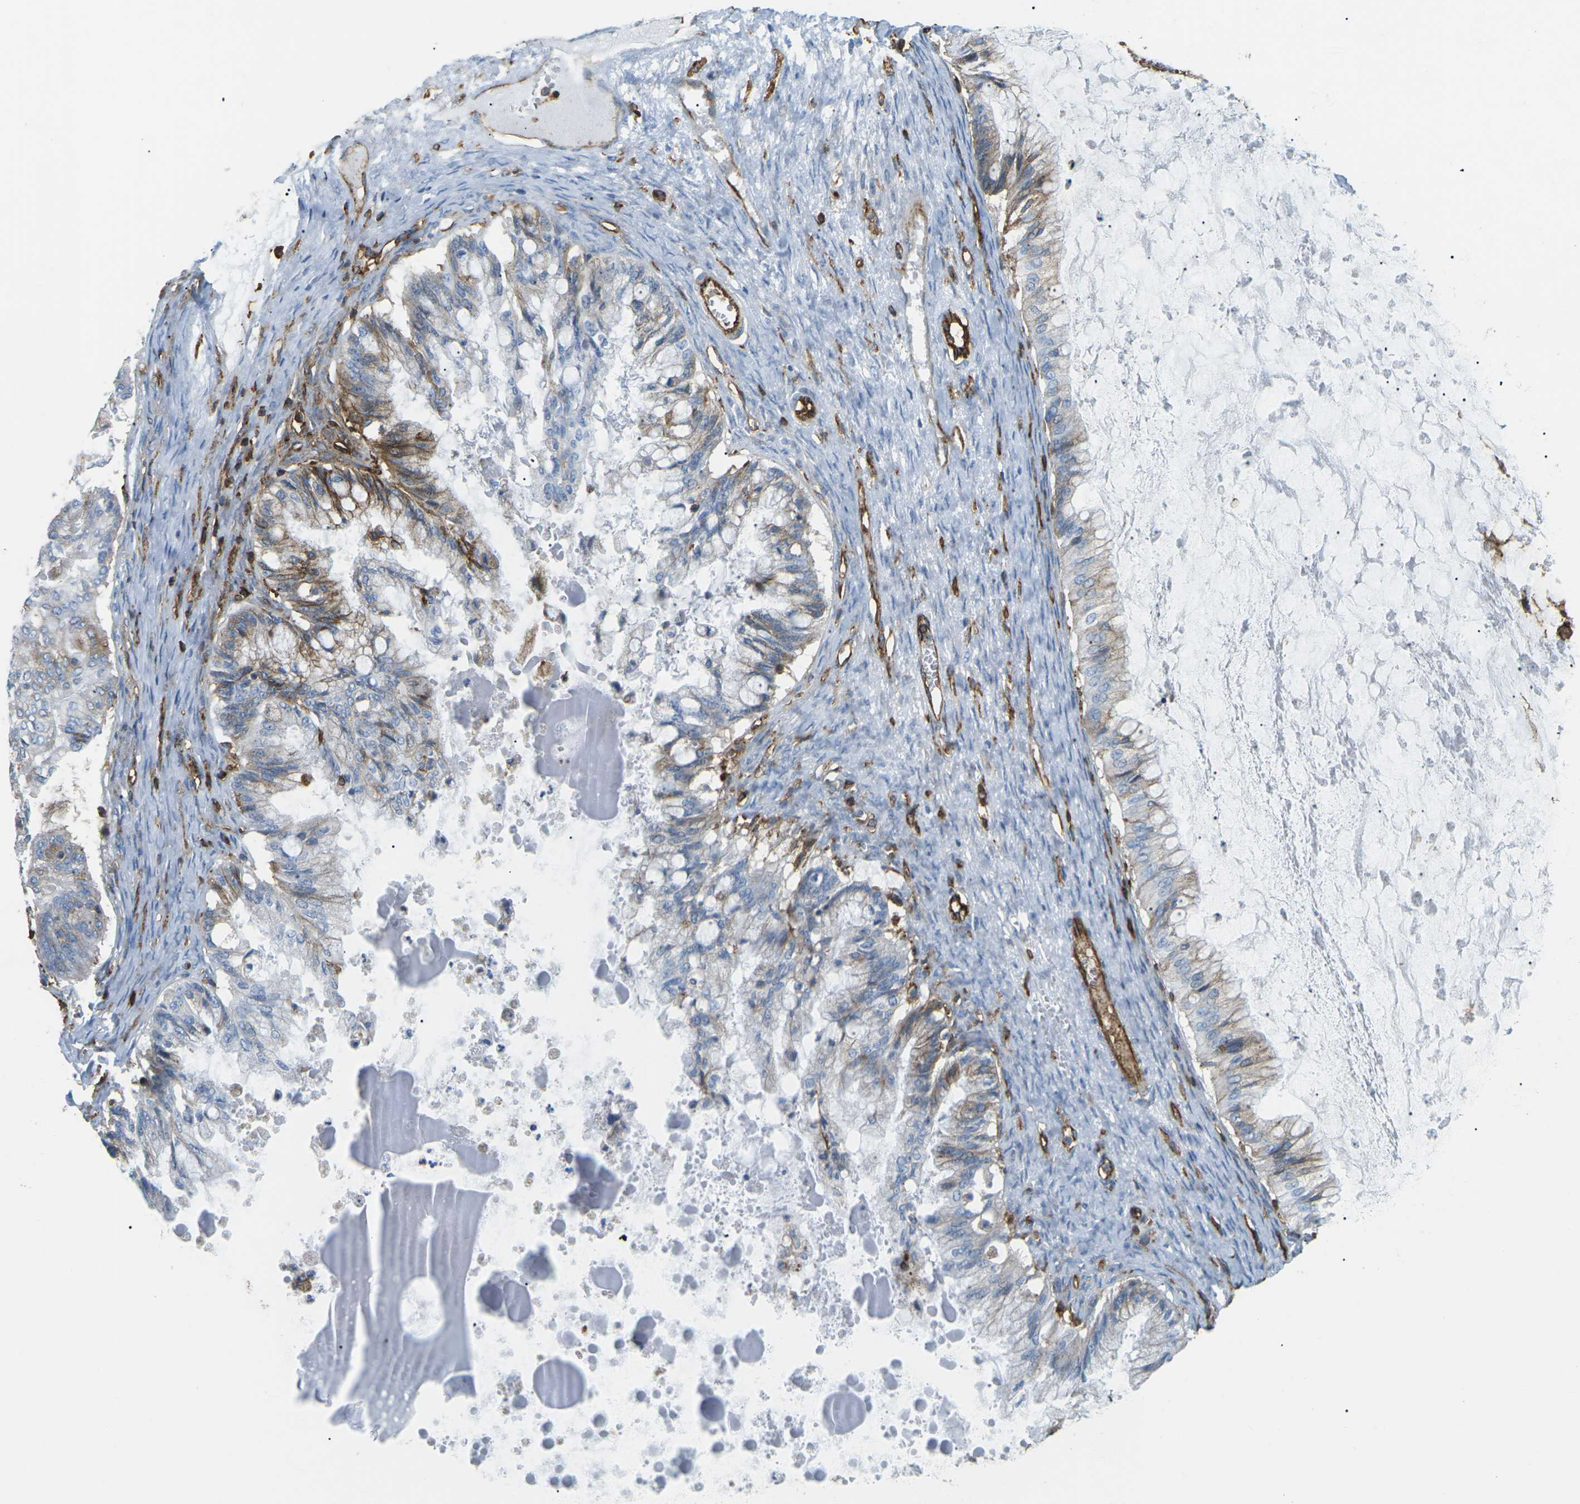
{"staining": {"intensity": "moderate", "quantity": "<25%", "location": "cytoplasmic/membranous"}, "tissue": "ovarian cancer", "cell_type": "Tumor cells", "image_type": "cancer", "snomed": [{"axis": "morphology", "description": "Cystadenocarcinoma, mucinous, NOS"}, {"axis": "topography", "description": "Ovary"}], "caption": "The image demonstrates staining of ovarian cancer (mucinous cystadenocarcinoma), revealing moderate cytoplasmic/membranous protein expression (brown color) within tumor cells. (Stains: DAB (3,3'-diaminobenzidine) in brown, nuclei in blue, Microscopy: brightfield microscopy at high magnification).", "gene": "HLA-B", "patient": {"sex": "female", "age": 57}}